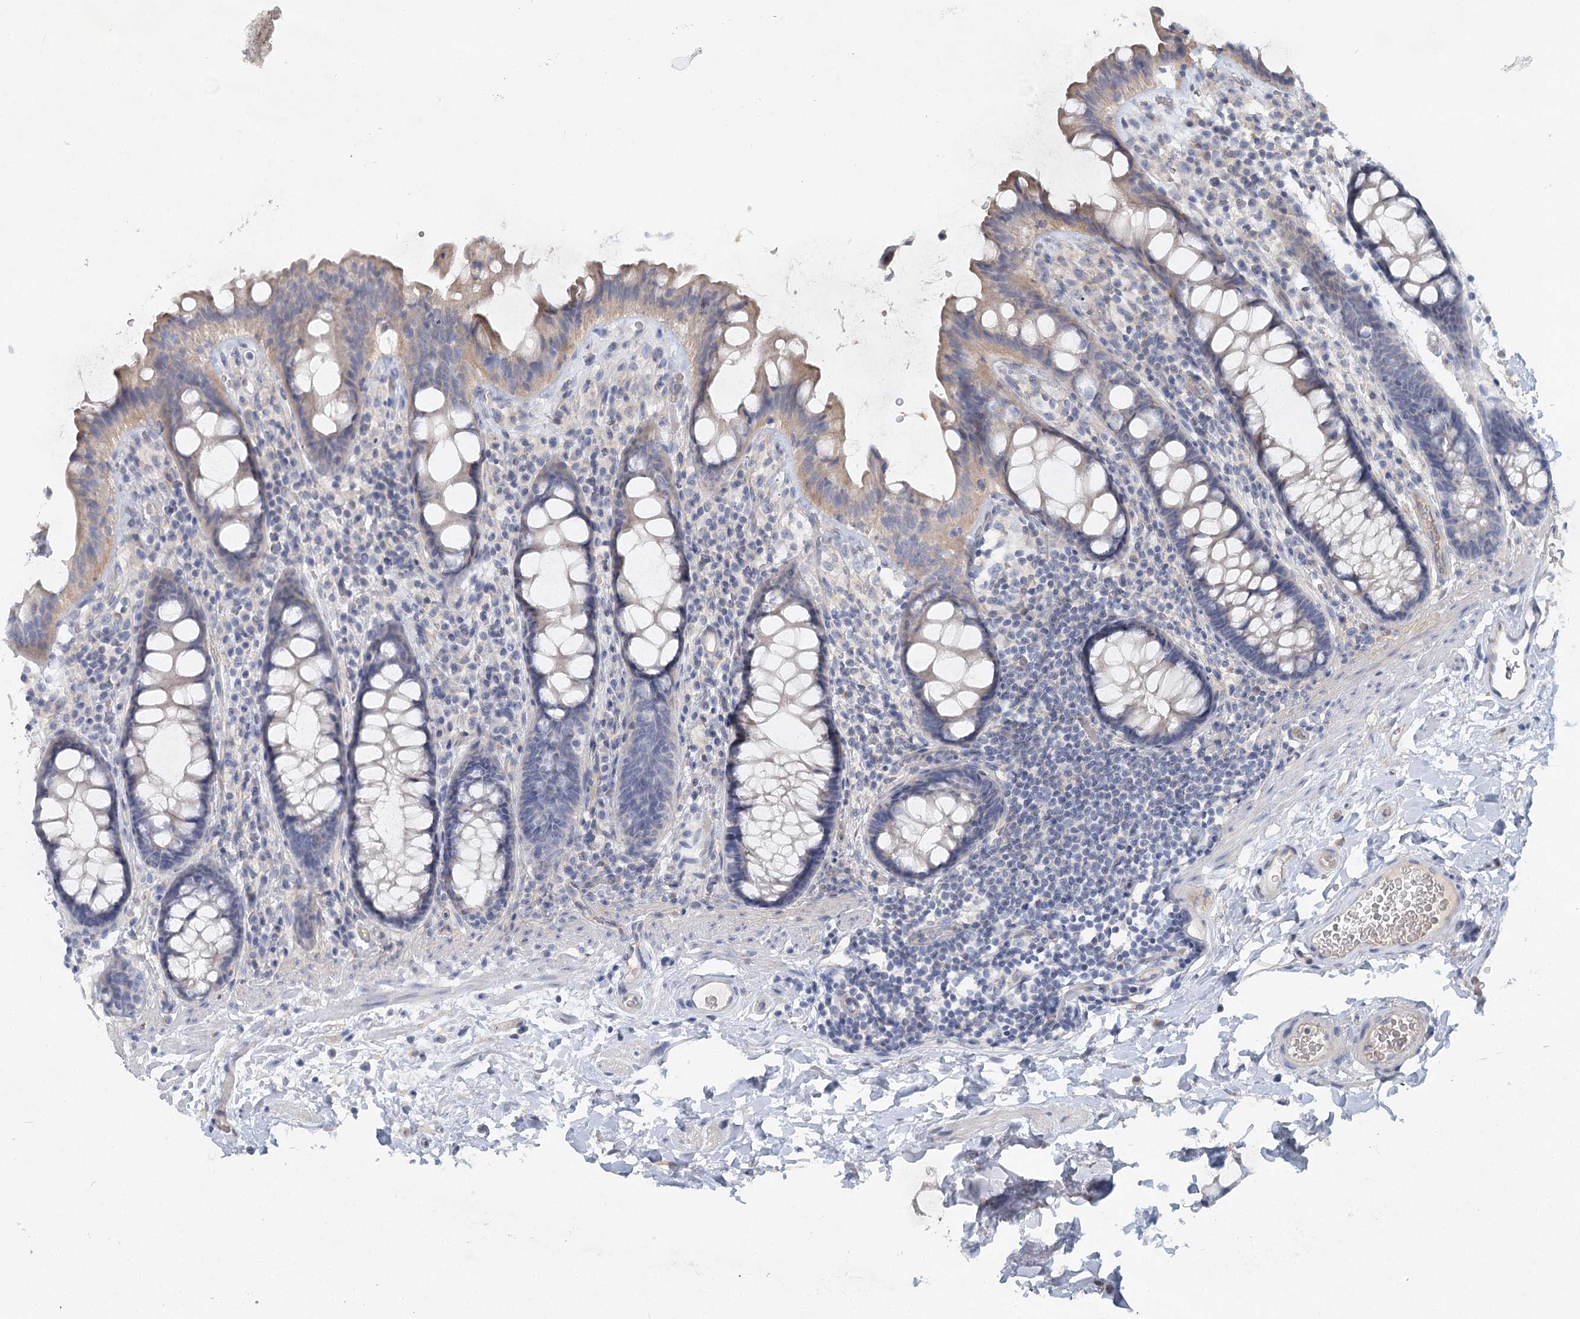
{"staining": {"intensity": "negative", "quantity": "none", "location": "none"}, "tissue": "colon", "cell_type": "Endothelial cells", "image_type": "normal", "snomed": [{"axis": "morphology", "description": "Normal tissue, NOS"}, {"axis": "topography", "description": "Colon"}], "caption": "IHC image of benign colon: human colon stained with DAB (3,3'-diaminobenzidine) shows no significant protein staining in endothelial cells. (DAB IHC visualized using brightfield microscopy, high magnification).", "gene": "DNMBP", "patient": {"sex": "female", "age": 80}}